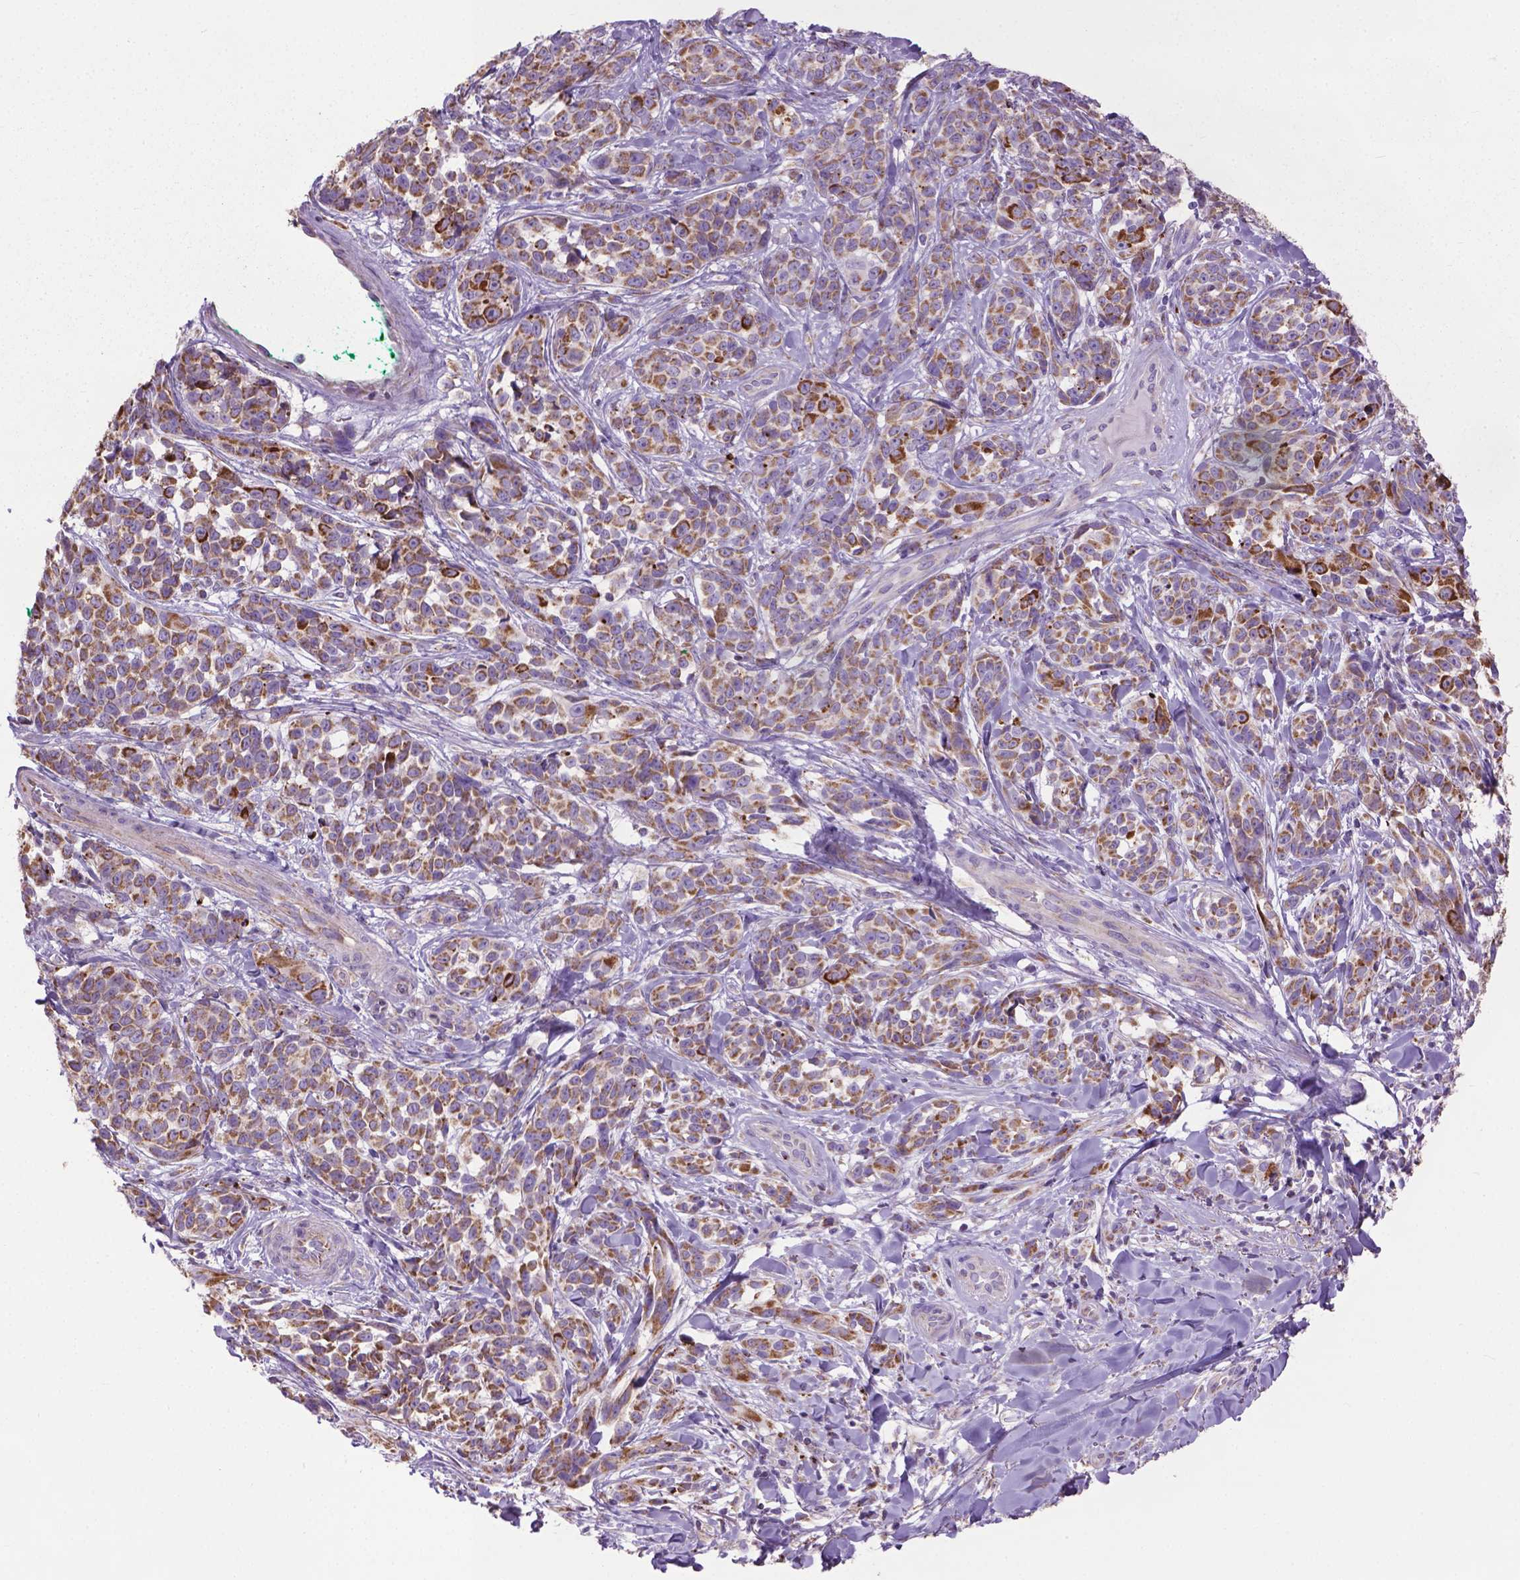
{"staining": {"intensity": "moderate", "quantity": ">75%", "location": "cytoplasmic/membranous"}, "tissue": "melanoma", "cell_type": "Tumor cells", "image_type": "cancer", "snomed": [{"axis": "morphology", "description": "Malignant melanoma, NOS"}, {"axis": "topography", "description": "Skin"}], "caption": "Protein staining of malignant melanoma tissue exhibits moderate cytoplasmic/membranous expression in approximately >75% of tumor cells. (DAB (3,3'-diaminobenzidine) = brown stain, brightfield microscopy at high magnification).", "gene": "VDAC1", "patient": {"sex": "female", "age": 88}}